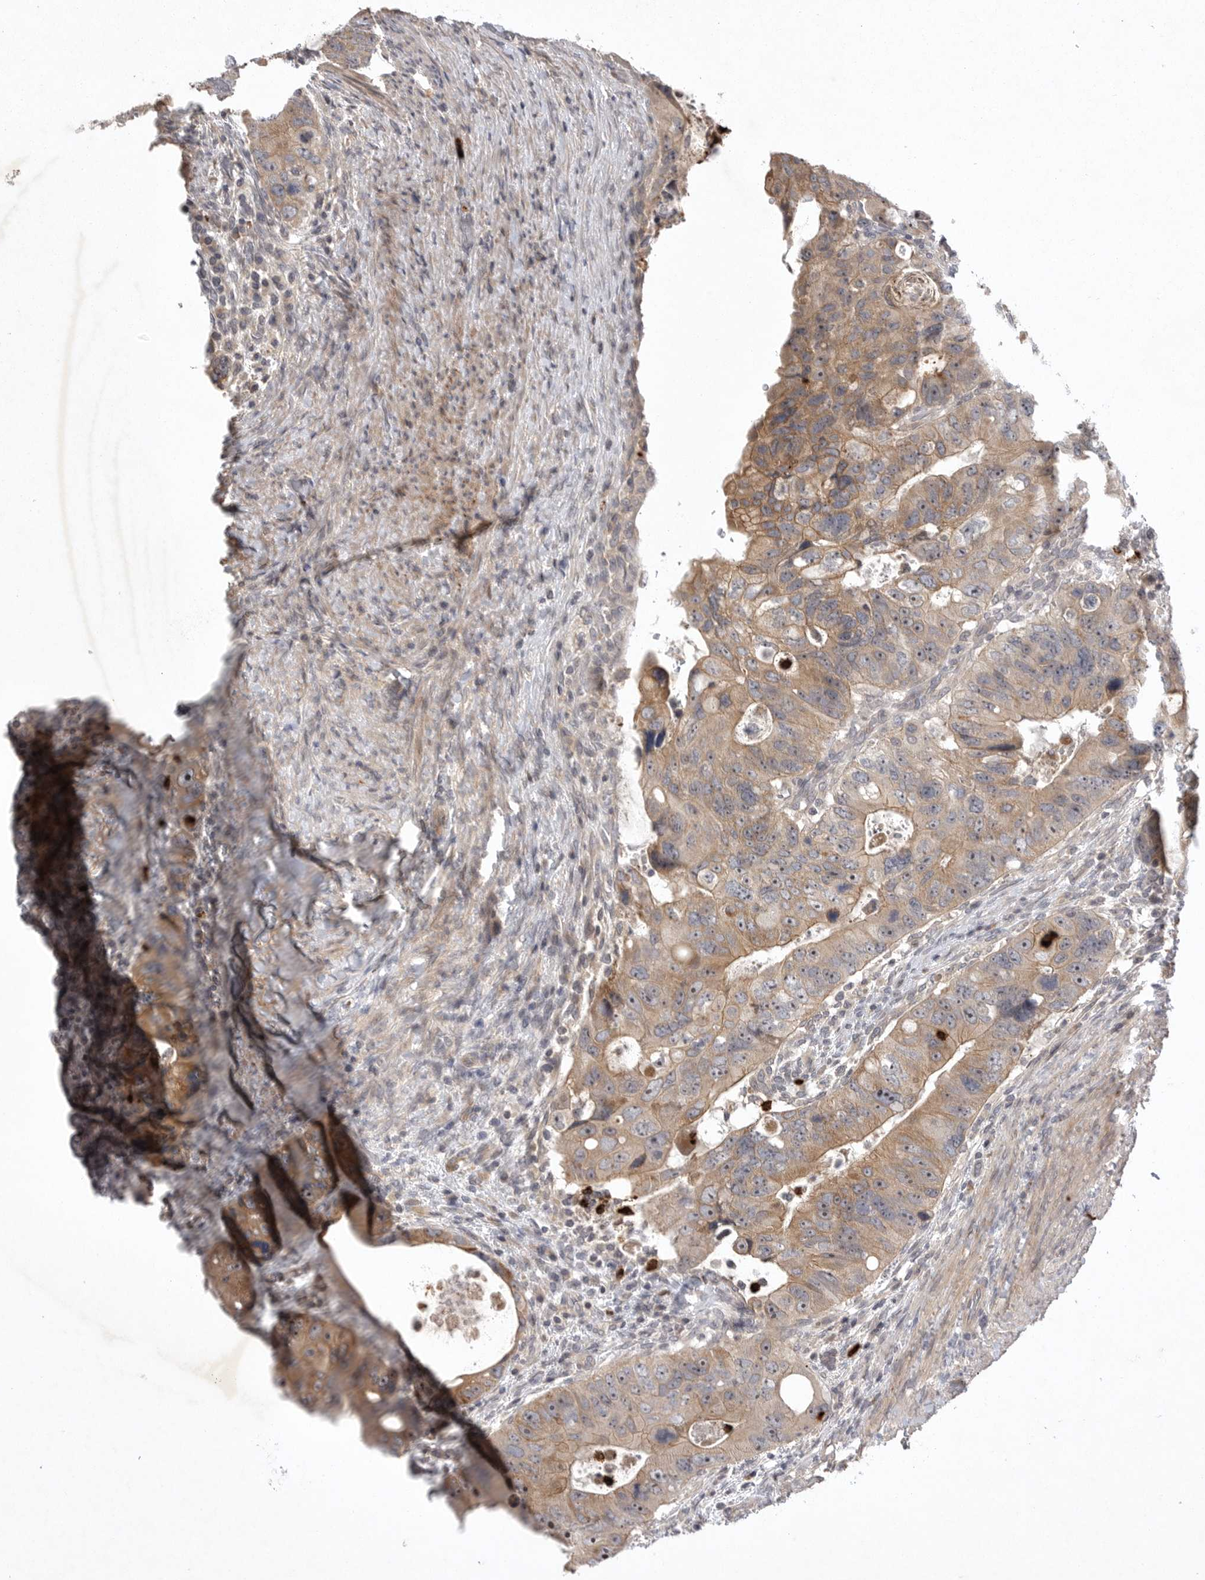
{"staining": {"intensity": "moderate", "quantity": ">75%", "location": "cytoplasmic/membranous,nuclear"}, "tissue": "colorectal cancer", "cell_type": "Tumor cells", "image_type": "cancer", "snomed": [{"axis": "morphology", "description": "Adenocarcinoma, NOS"}, {"axis": "topography", "description": "Rectum"}], "caption": "IHC histopathology image of human colorectal cancer (adenocarcinoma) stained for a protein (brown), which reveals medium levels of moderate cytoplasmic/membranous and nuclear staining in about >75% of tumor cells.", "gene": "UBE3D", "patient": {"sex": "male", "age": 59}}